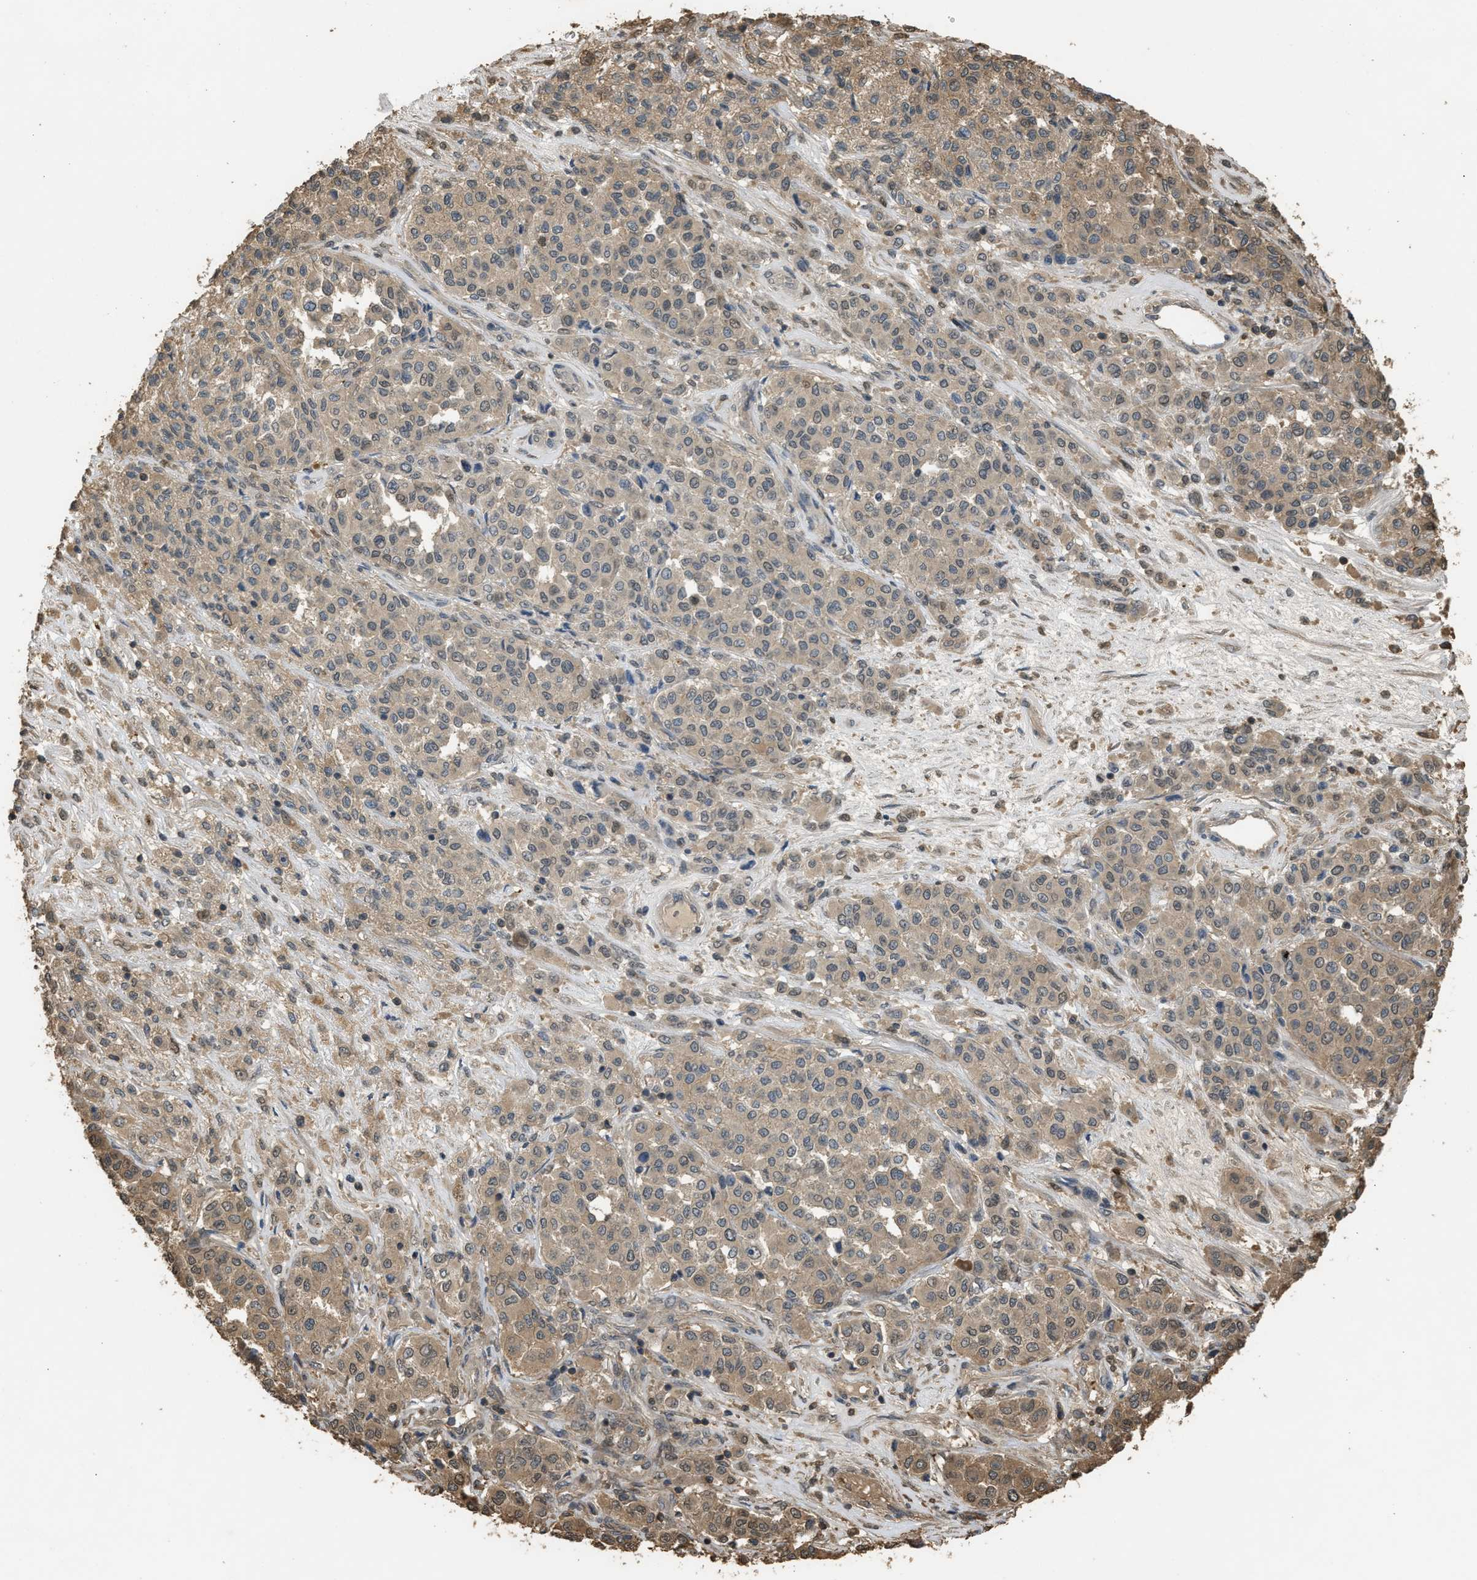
{"staining": {"intensity": "weak", "quantity": "25%-75%", "location": "cytoplasmic/membranous"}, "tissue": "melanoma", "cell_type": "Tumor cells", "image_type": "cancer", "snomed": [{"axis": "morphology", "description": "Malignant melanoma, Metastatic site"}, {"axis": "topography", "description": "Pancreas"}], "caption": "Immunohistochemistry micrograph of human melanoma stained for a protein (brown), which exhibits low levels of weak cytoplasmic/membranous staining in about 25%-75% of tumor cells.", "gene": "ARHGDIA", "patient": {"sex": "female", "age": 30}}